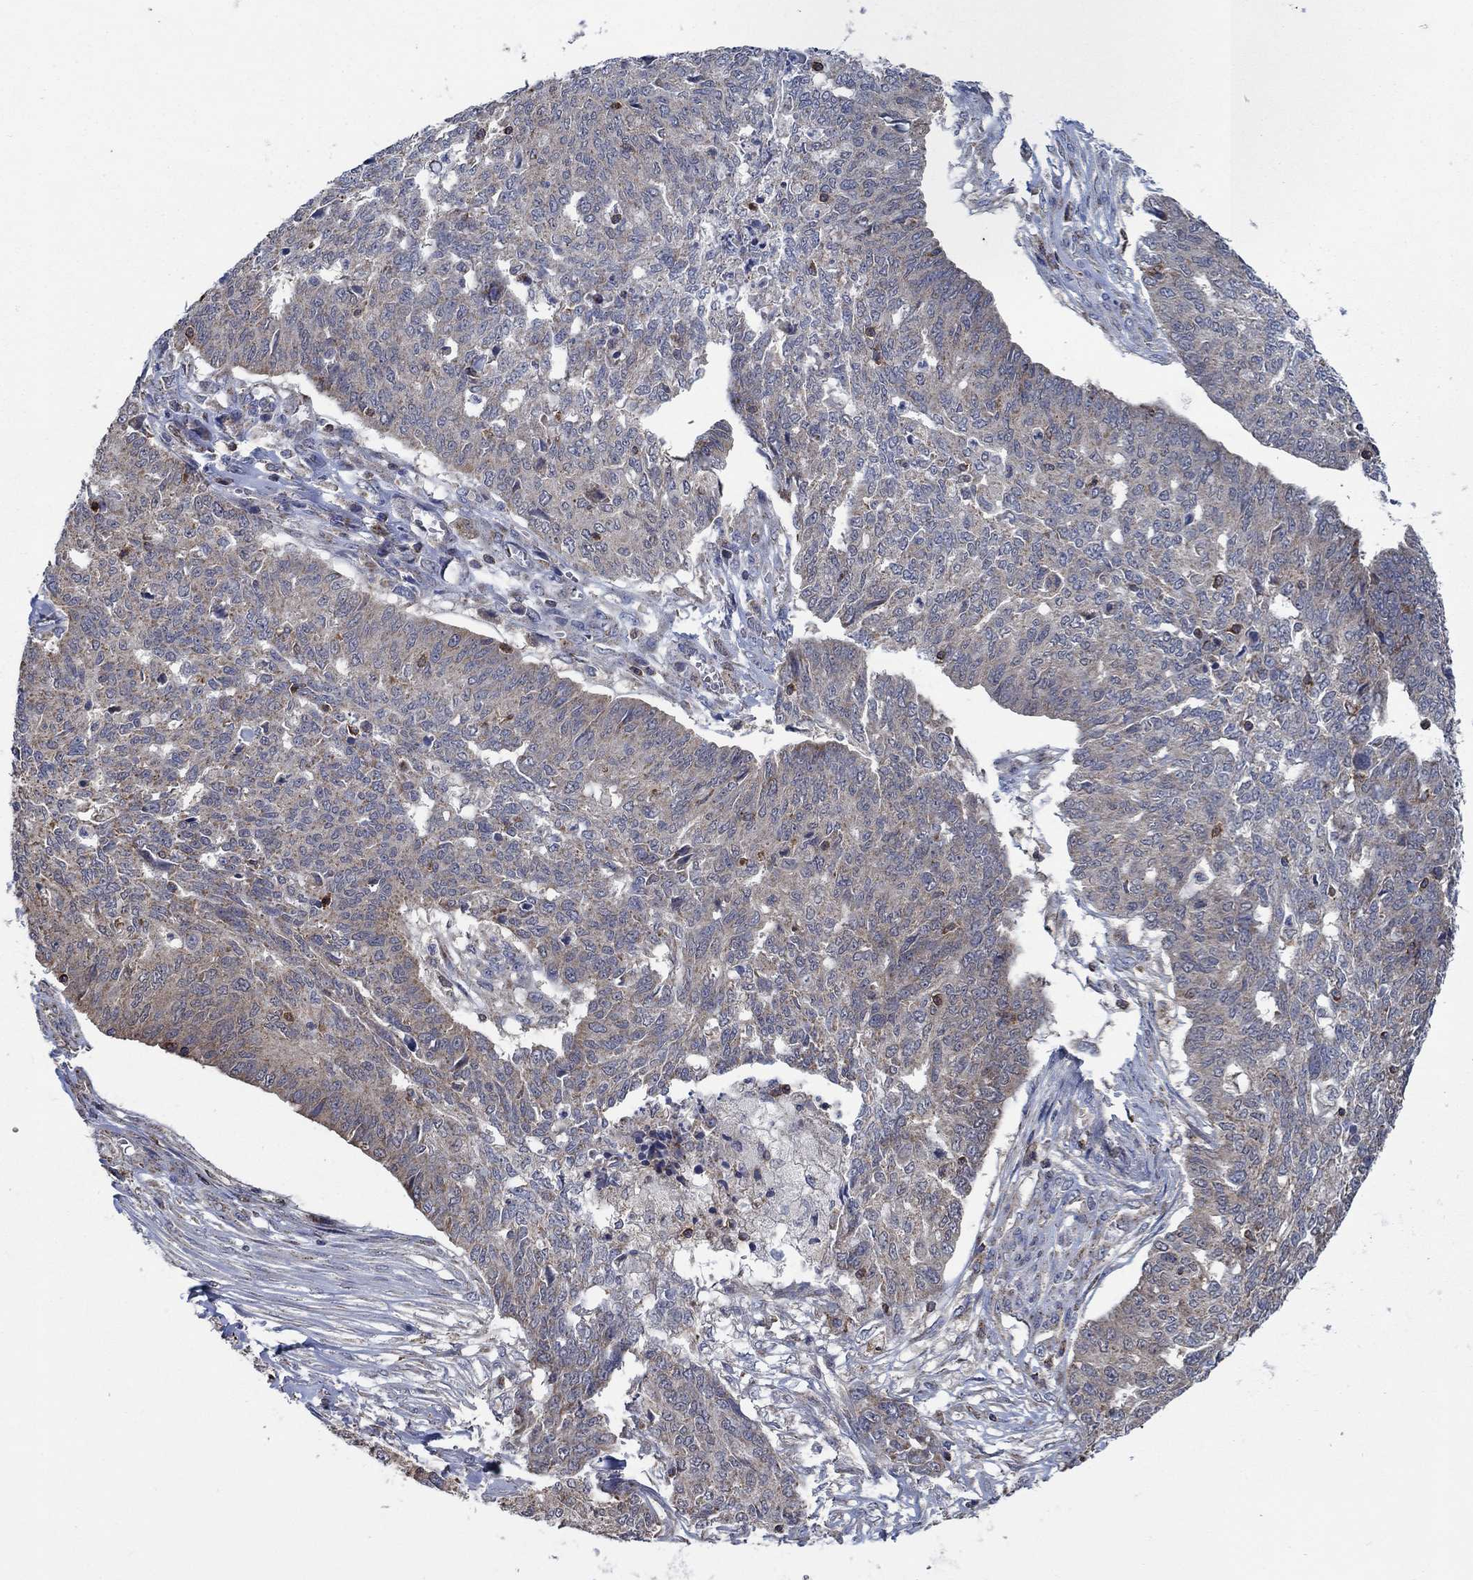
{"staining": {"intensity": "weak", "quantity": "25%-75%", "location": "cytoplasmic/membranous"}, "tissue": "ovarian cancer", "cell_type": "Tumor cells", "image_type": "cancer", "snomed": [{"axis": "morphology", "description": "Cystadenocarcinoma, serous, NOS"}, {"axis": "topography", "description": "Ovary"}], "caption": "Serous cystadenocarcinoma (ovarian) tissue demonstrates weak cytoplasmic/membranous expression in about 25%-75% of tumor cells", "gene": "STXBP6", "patient": {"sex": "female", "age": 67}}